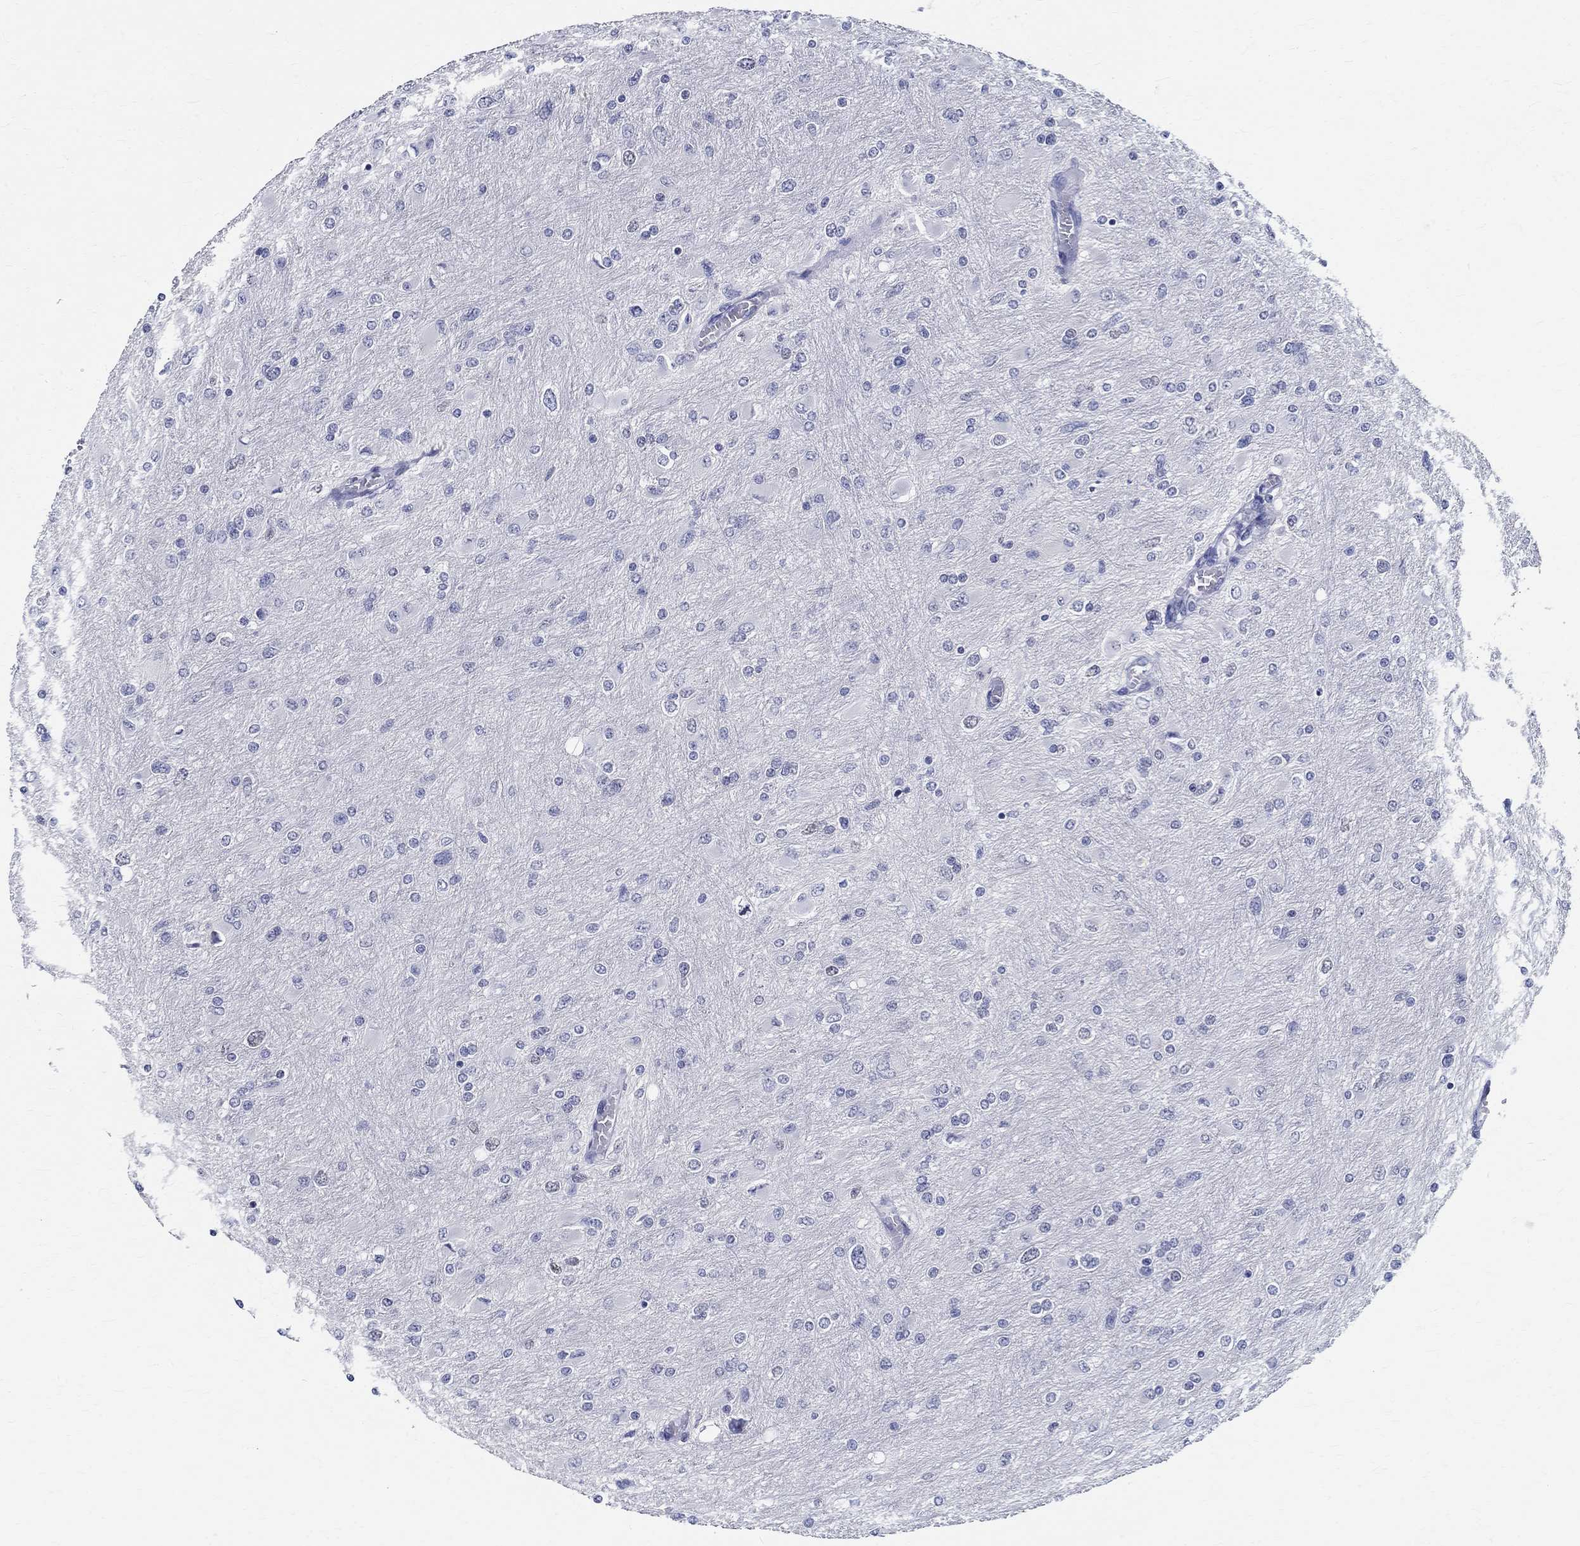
{"staining": {"intensity": "negative", "quantity": "none", "location": "none"}, "tissue": "glioma", "cell_type": "Tumor cells", "image_type": "cancer", "snomed": [{"axis": "morphology", "description": "Glioma, malignant, High grade"}, {"axis": "topography", "description": "Cerebral cortex"}], "caption": "This is a micrograph of immunohistochemistry staining of malignant high-grade glioma, which shows no positivity in tumor cells.", "gene": "CETN1", "patient": {"sex": "female", "age": 36}}